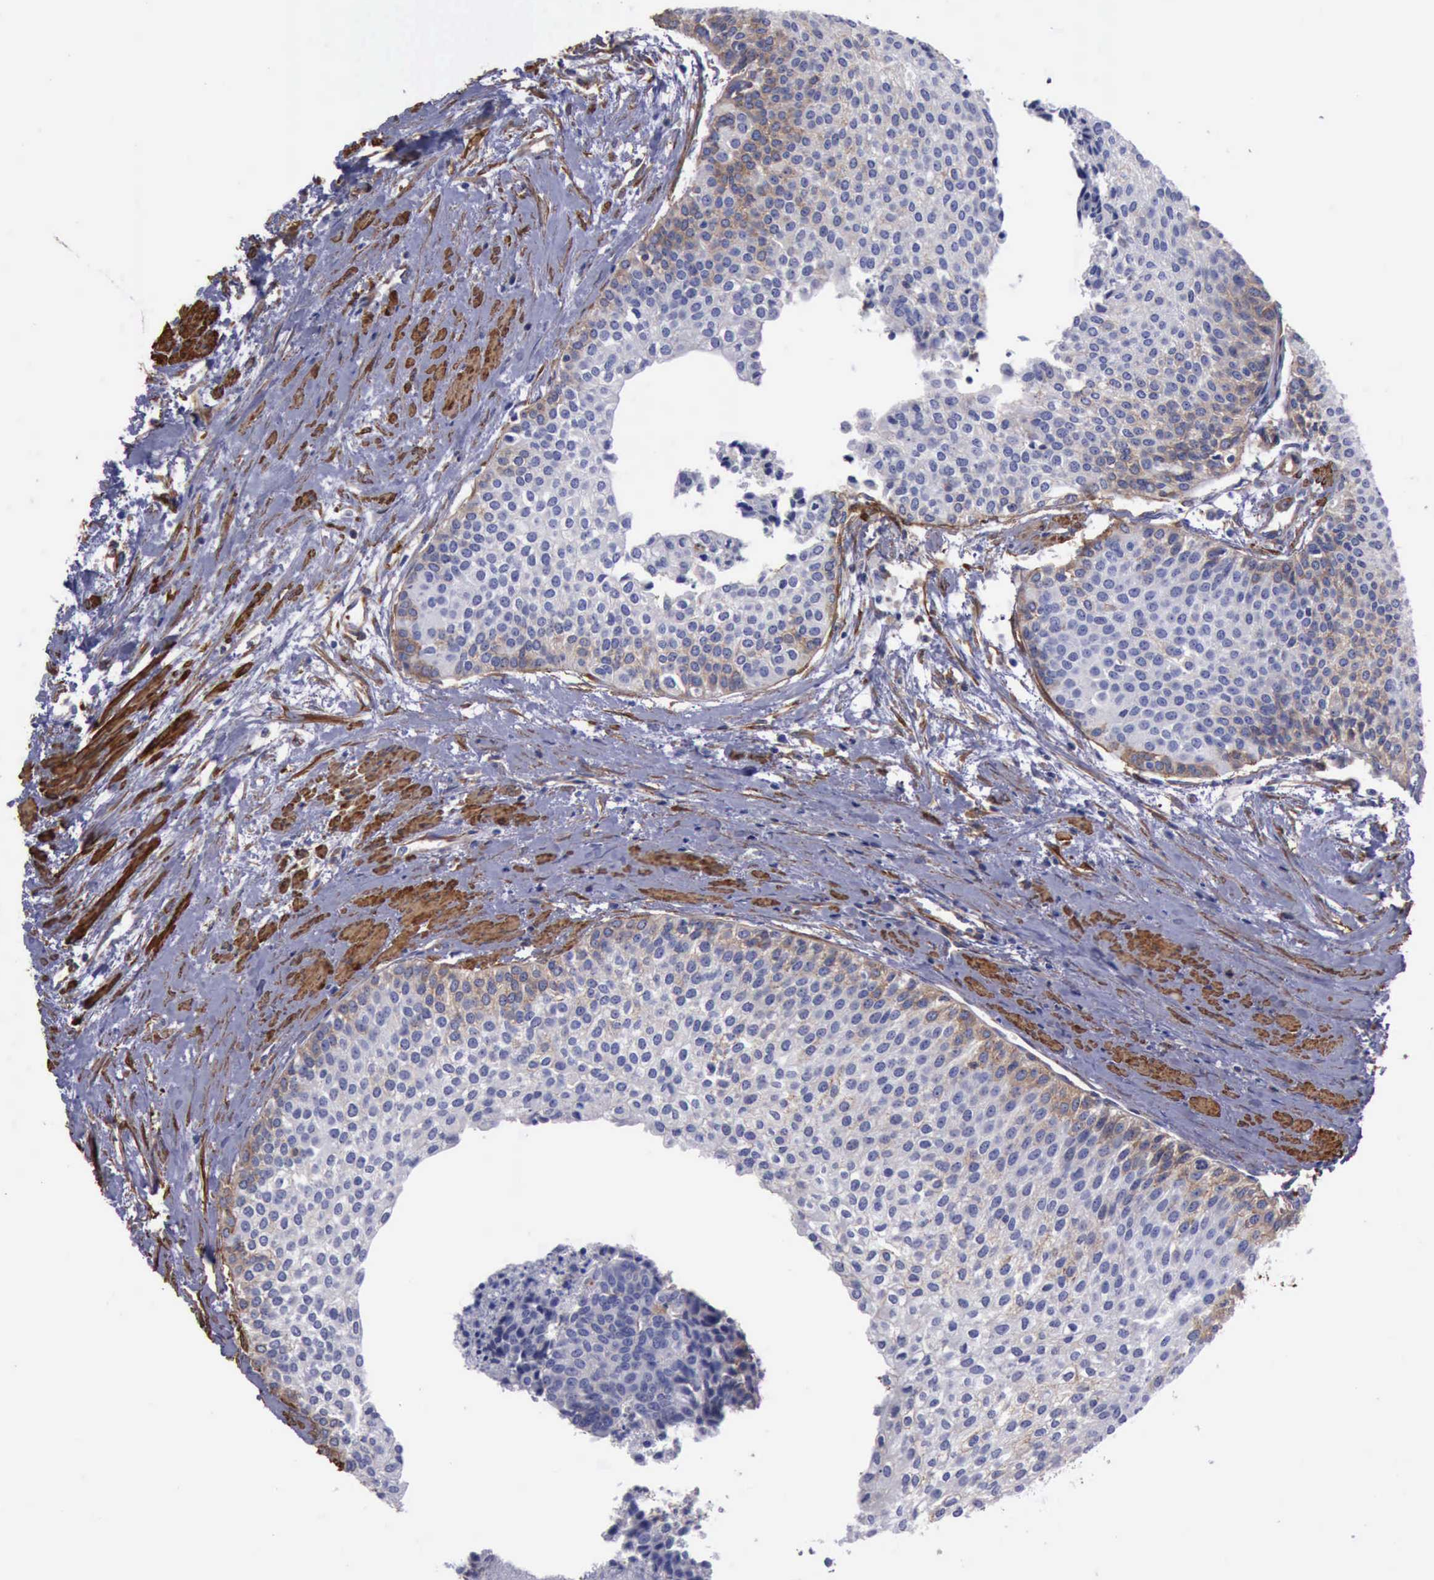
{"staining": {"intensity": "weak", "quantity": "<25%", "location": "cytoplasmic/membranous"}, "tissue": "urothelial cancer", "cell_type": "Tumor cells", "image_type": "cancer", "snomed": [{"axis": "morphology", "description": "Urothelial carcinoma, Low grade"}, {"axis": "topography", "description": "Urinary bladder"}], "caption": "An immunohistochemistry micrograph of urothelial cancer is shown. There is no staining in tumor cells of urothelial cancer.", "gene": "FLNA", "patient": {"sex": "female", "age": 73}}